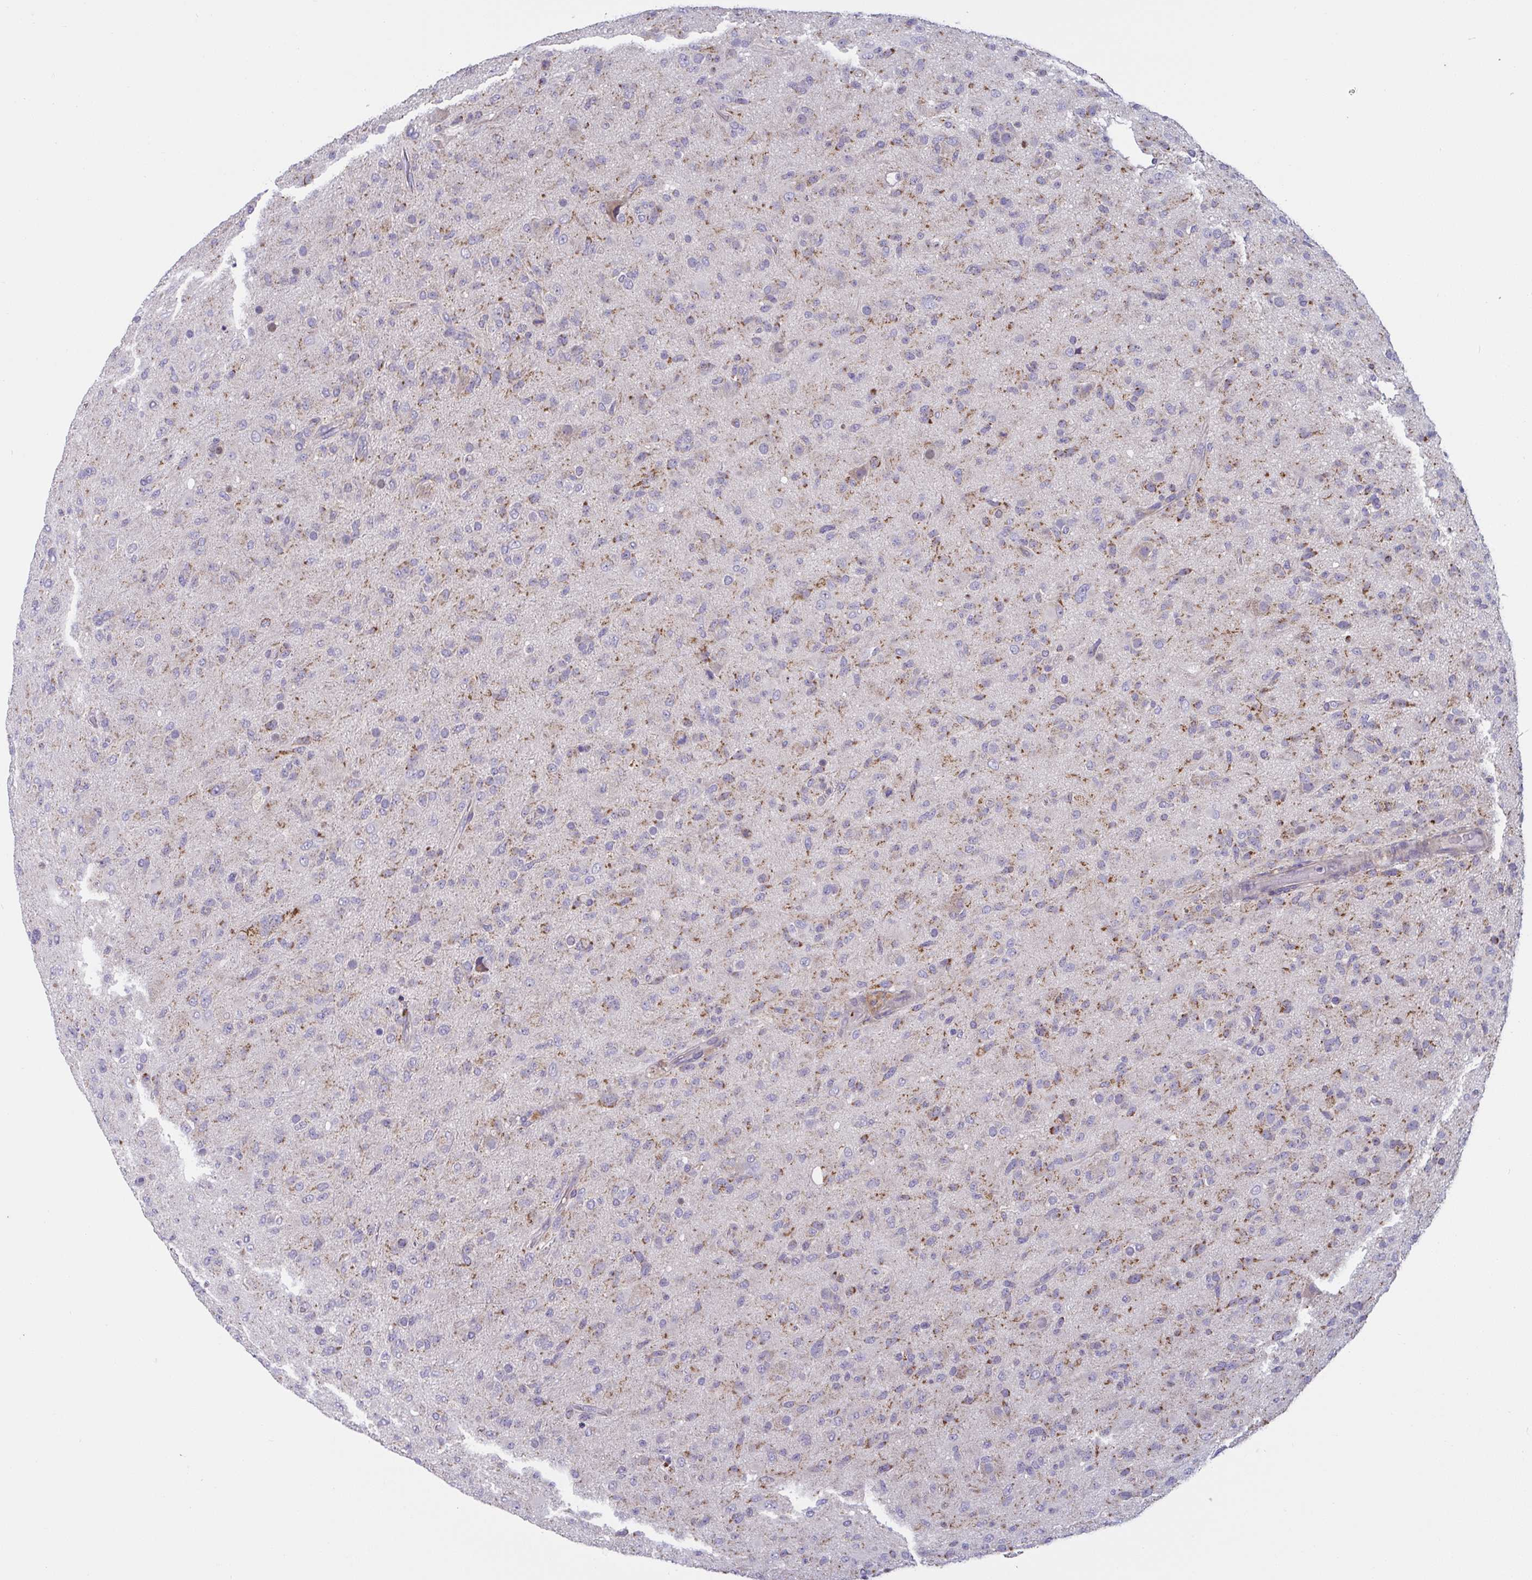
{"staining": {"intensity": "weak", "quantity": "25%-75%", "location": "cytoplasmic/membranous"}, "tissue": "glioma", "cell_type": "Tumor cells", "image_type": "cancer", "snomed": [{"axis": "morphology", "description": "Glioma, malignant, Low grade"}, {"axis": "topography", "description": "Brain"}], "caption": "Brown immunohistochemical staining in glioma demonstrates weak cytoplasmic/membranous expression in approximately 25%-75% of tumor cells.", "gene": "MRPS2", "patient": {"sex": "male", "age": 65}}